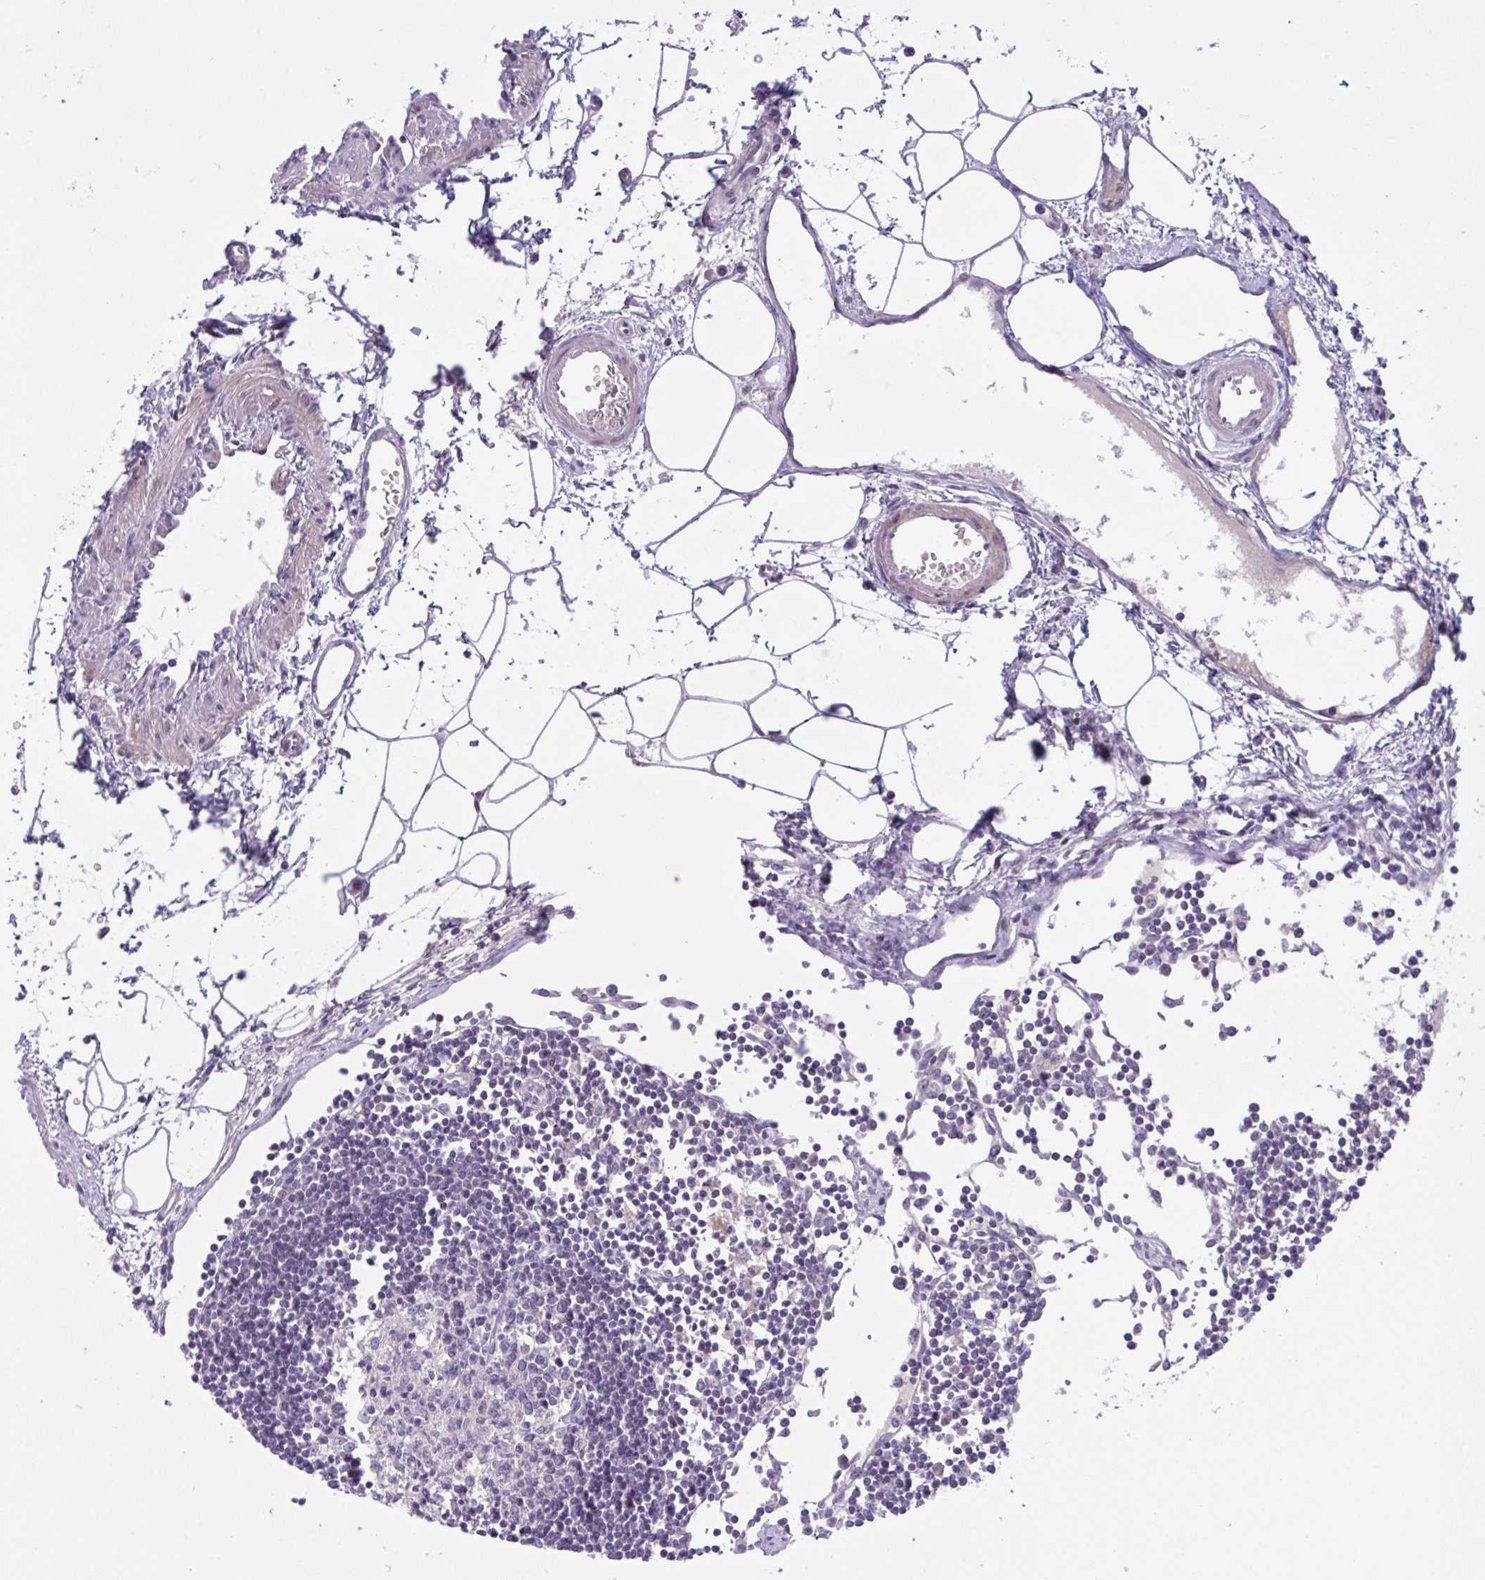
{"staining": {"intensity": "negative", "quantity": "none", "location": "none"}, "tissue": "lymph node", "cell_type": "Germinal center cells", "image_type": "normal", "snomed": [{"axis": "morphology", "description": "Normal tissue, NOS"}, {"axis": "topography", "description": "Lymph node"}], "caption": "Image shows no protein positivity in germinal center cells of benign lymph node.", "gene": "WNT9B", "patient": {"sex": "female", "age": 65}}